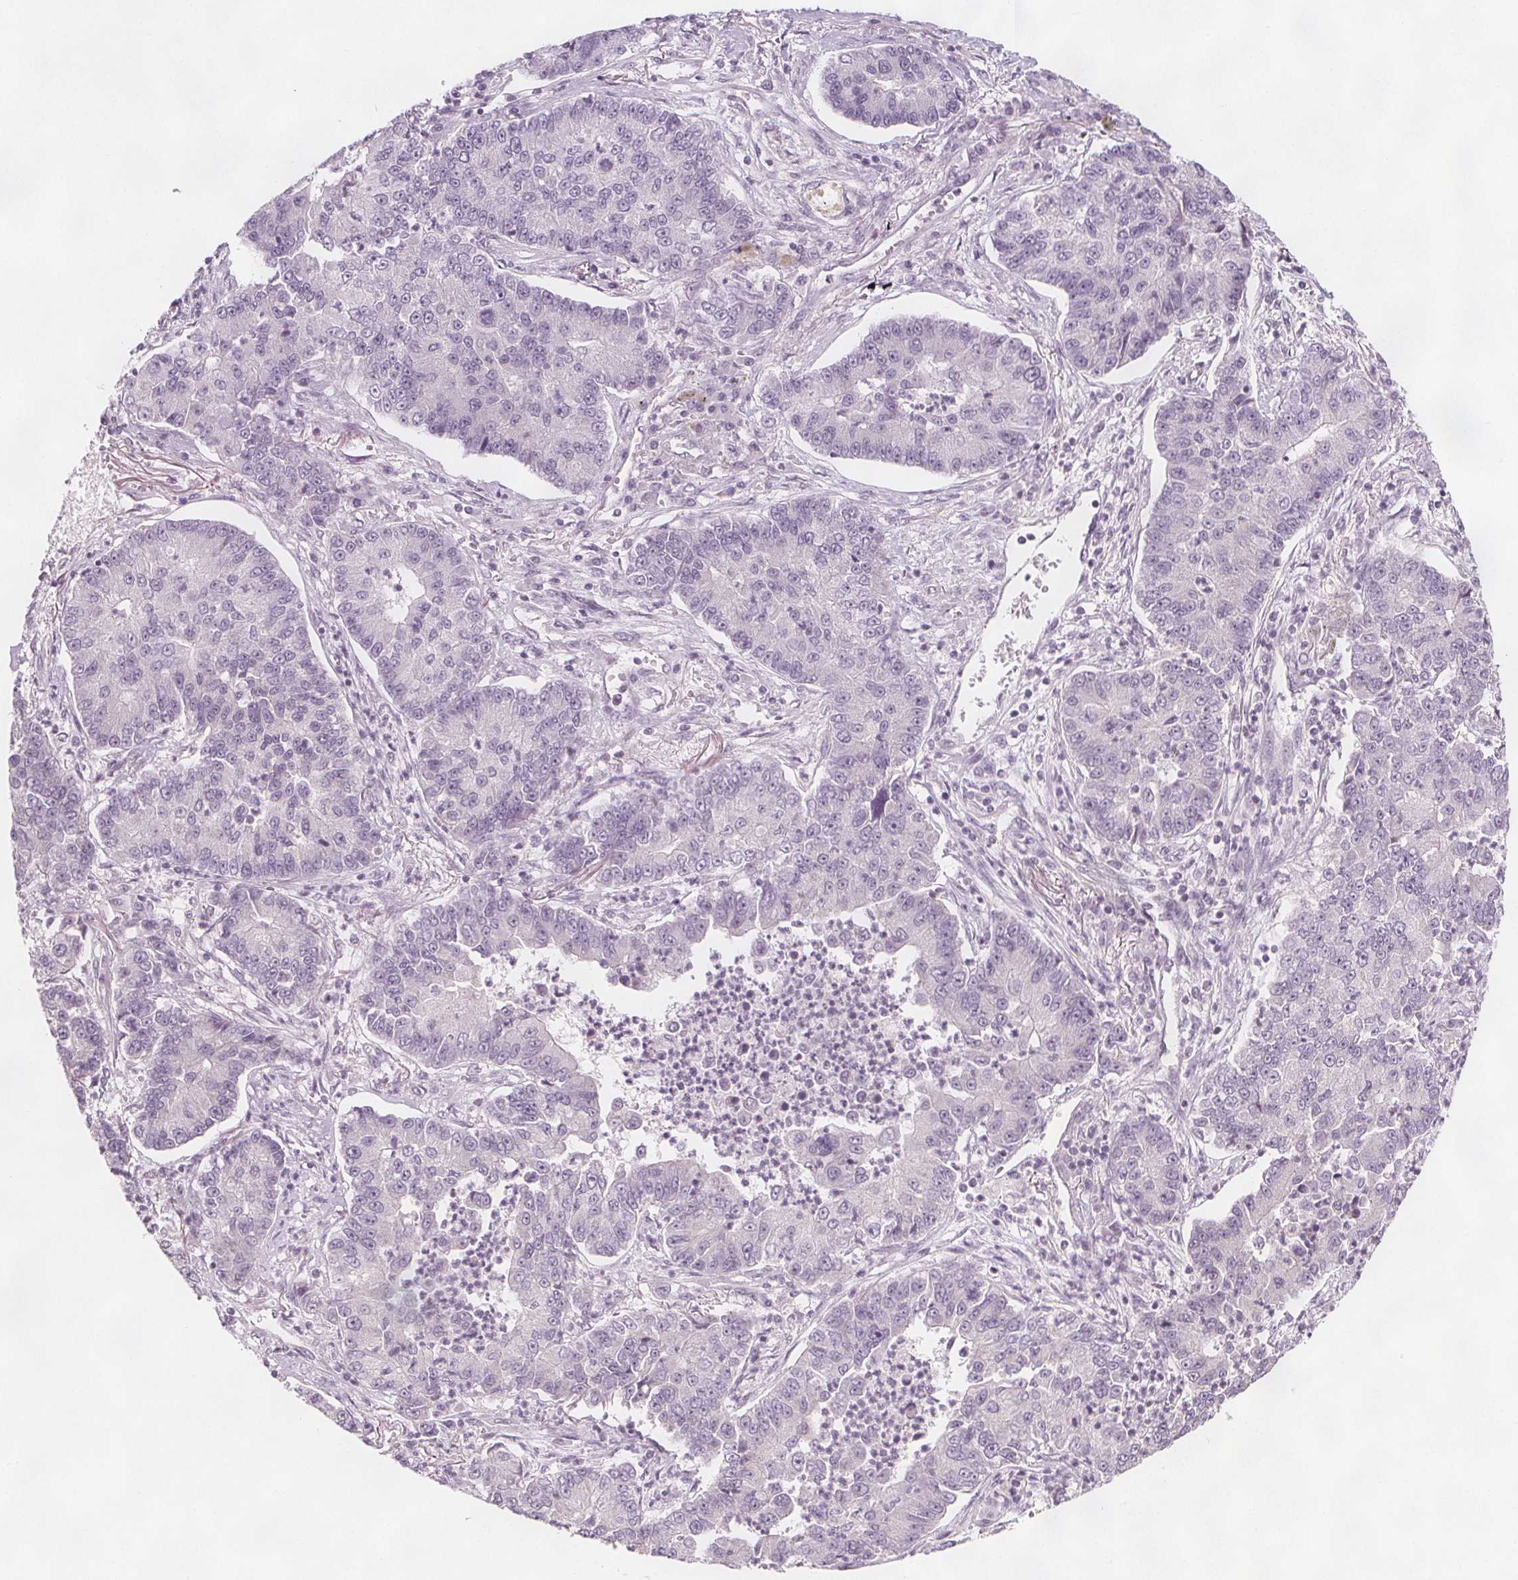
{"staining": {"intensity": "negative", "quantity": "none", "location": "none"}, "tissue": "lung cancer", "cell_type": "Tumor cells", "image_type": "cancer", "snomed": [{"axis": "morphology", "description": "Adenocarcinoma, NOS"}, {"axis": "topography", "description": "Lung"}], "caption": "Lung cancer was stained to show a protein in brown. There is no significant expression in tumor cells.", "gene": "C1orf167", "patient": {"sex": "female", "age": 57}}